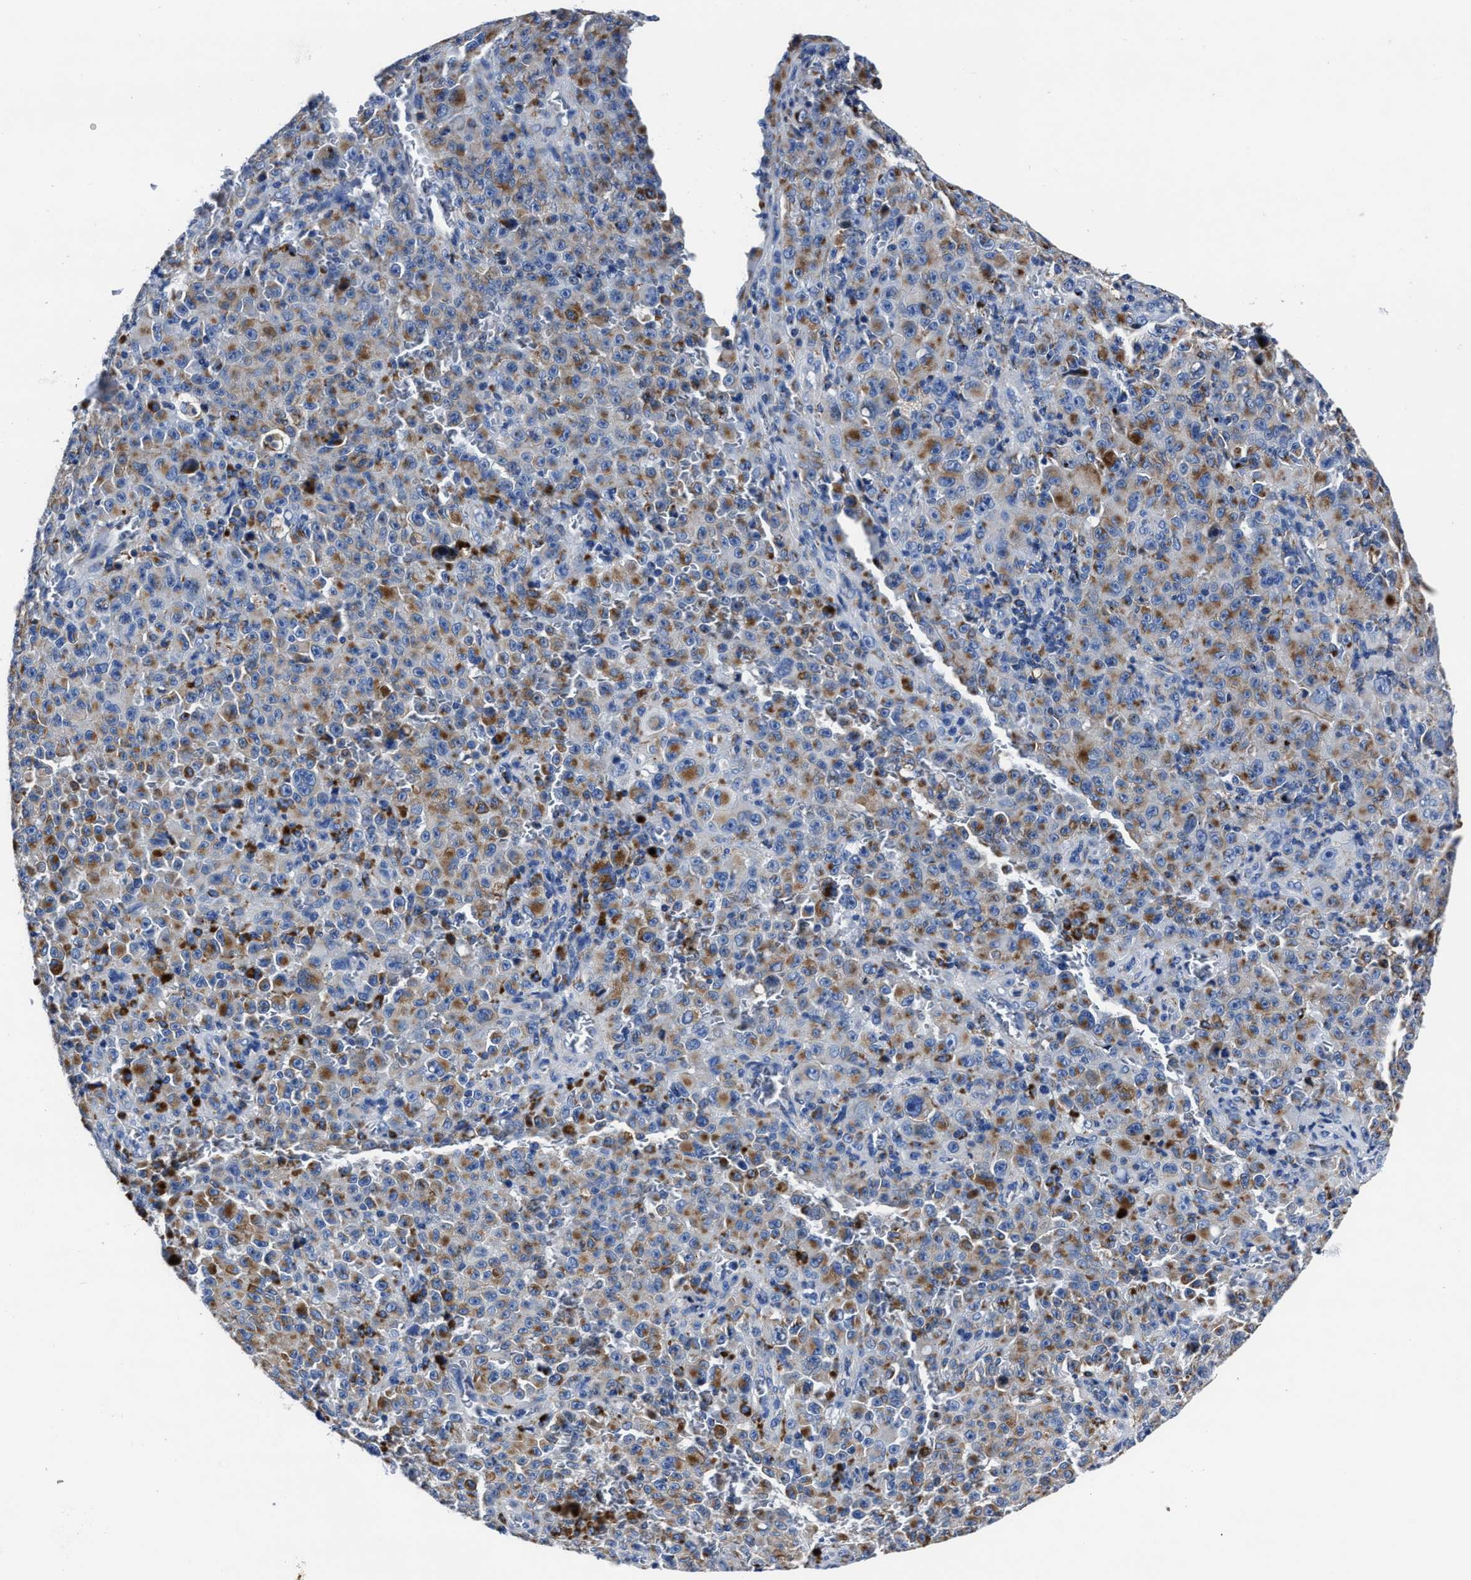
{"staining": {"intensity": "moderate", "quantity": "25%-75%", "location": "cytoplasmic/membranous"}, "tissue": "melanoma", "cell_type": "Tumor cells", "image_type": "cancer", "snomed": [{"axis": "morphology", "description": "Malignant melanoma, NOS"}, {"axis": "topography", "description": "Skin"}], "caption": "Moderate cytoplasmic/membranous staining is appreciated in about 25%-75% of tumor cells in malignant melanoma.", "gene": "LAMTOR4", "patient": {"sex": "female", "age": 82}}